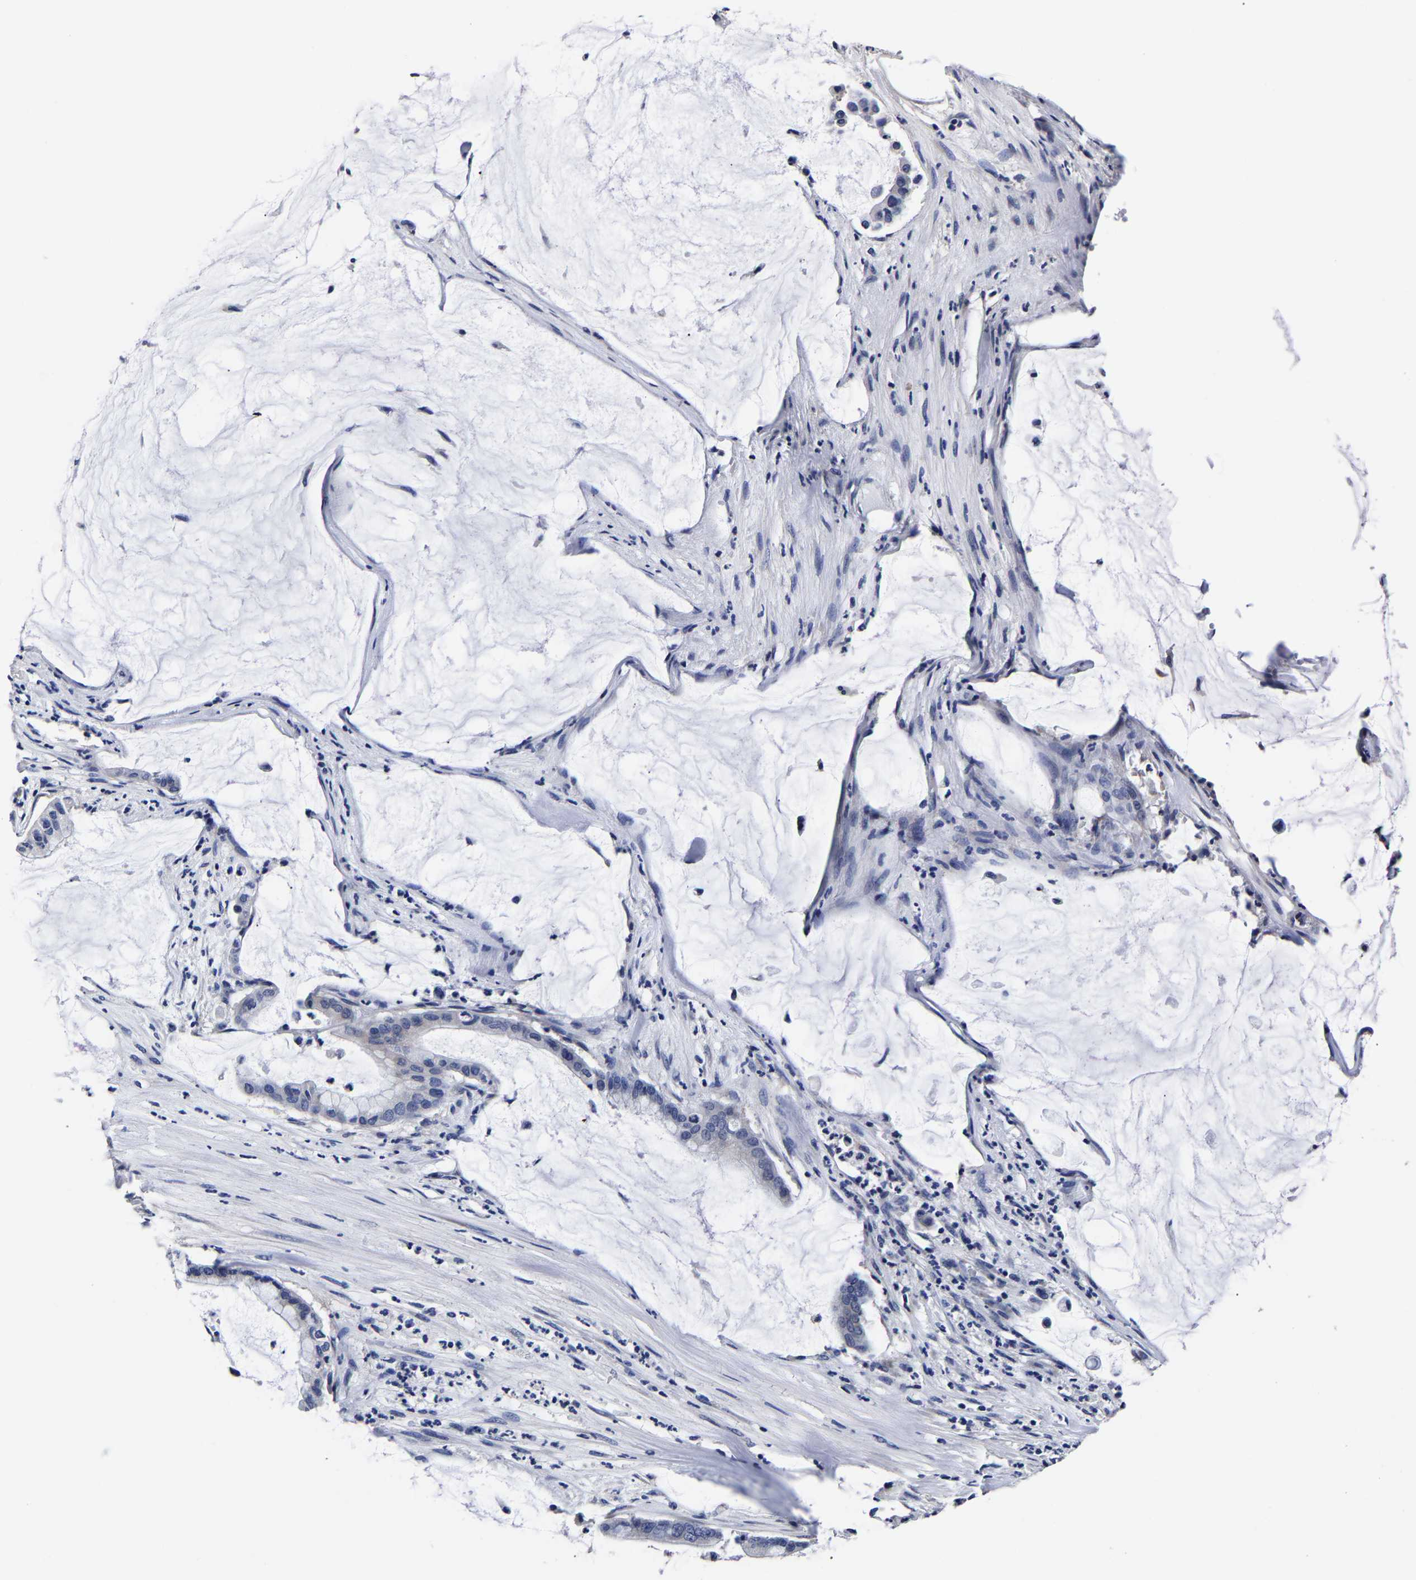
{"staining": {"intensity": "negative", "quantity": "none", "location": "none"}, "tissue": "pancreatic cancer", "cell_type": "Tumor cells", "image_type": "cancer", "snomed": [{"axis": "morphology", "description": "Adenocarcinoma, NOS"}, {"axis": "topography", "description": "Pancreas"}], "caption": "High magnification brightfield microscopy of pancreatic cancer stained with DAB (brown) and counterstained with hematoxylin (blue): tumor cells show no significant staining.", "gene": "AKAP4", "patient": {"sex": "male", "age": 41}}